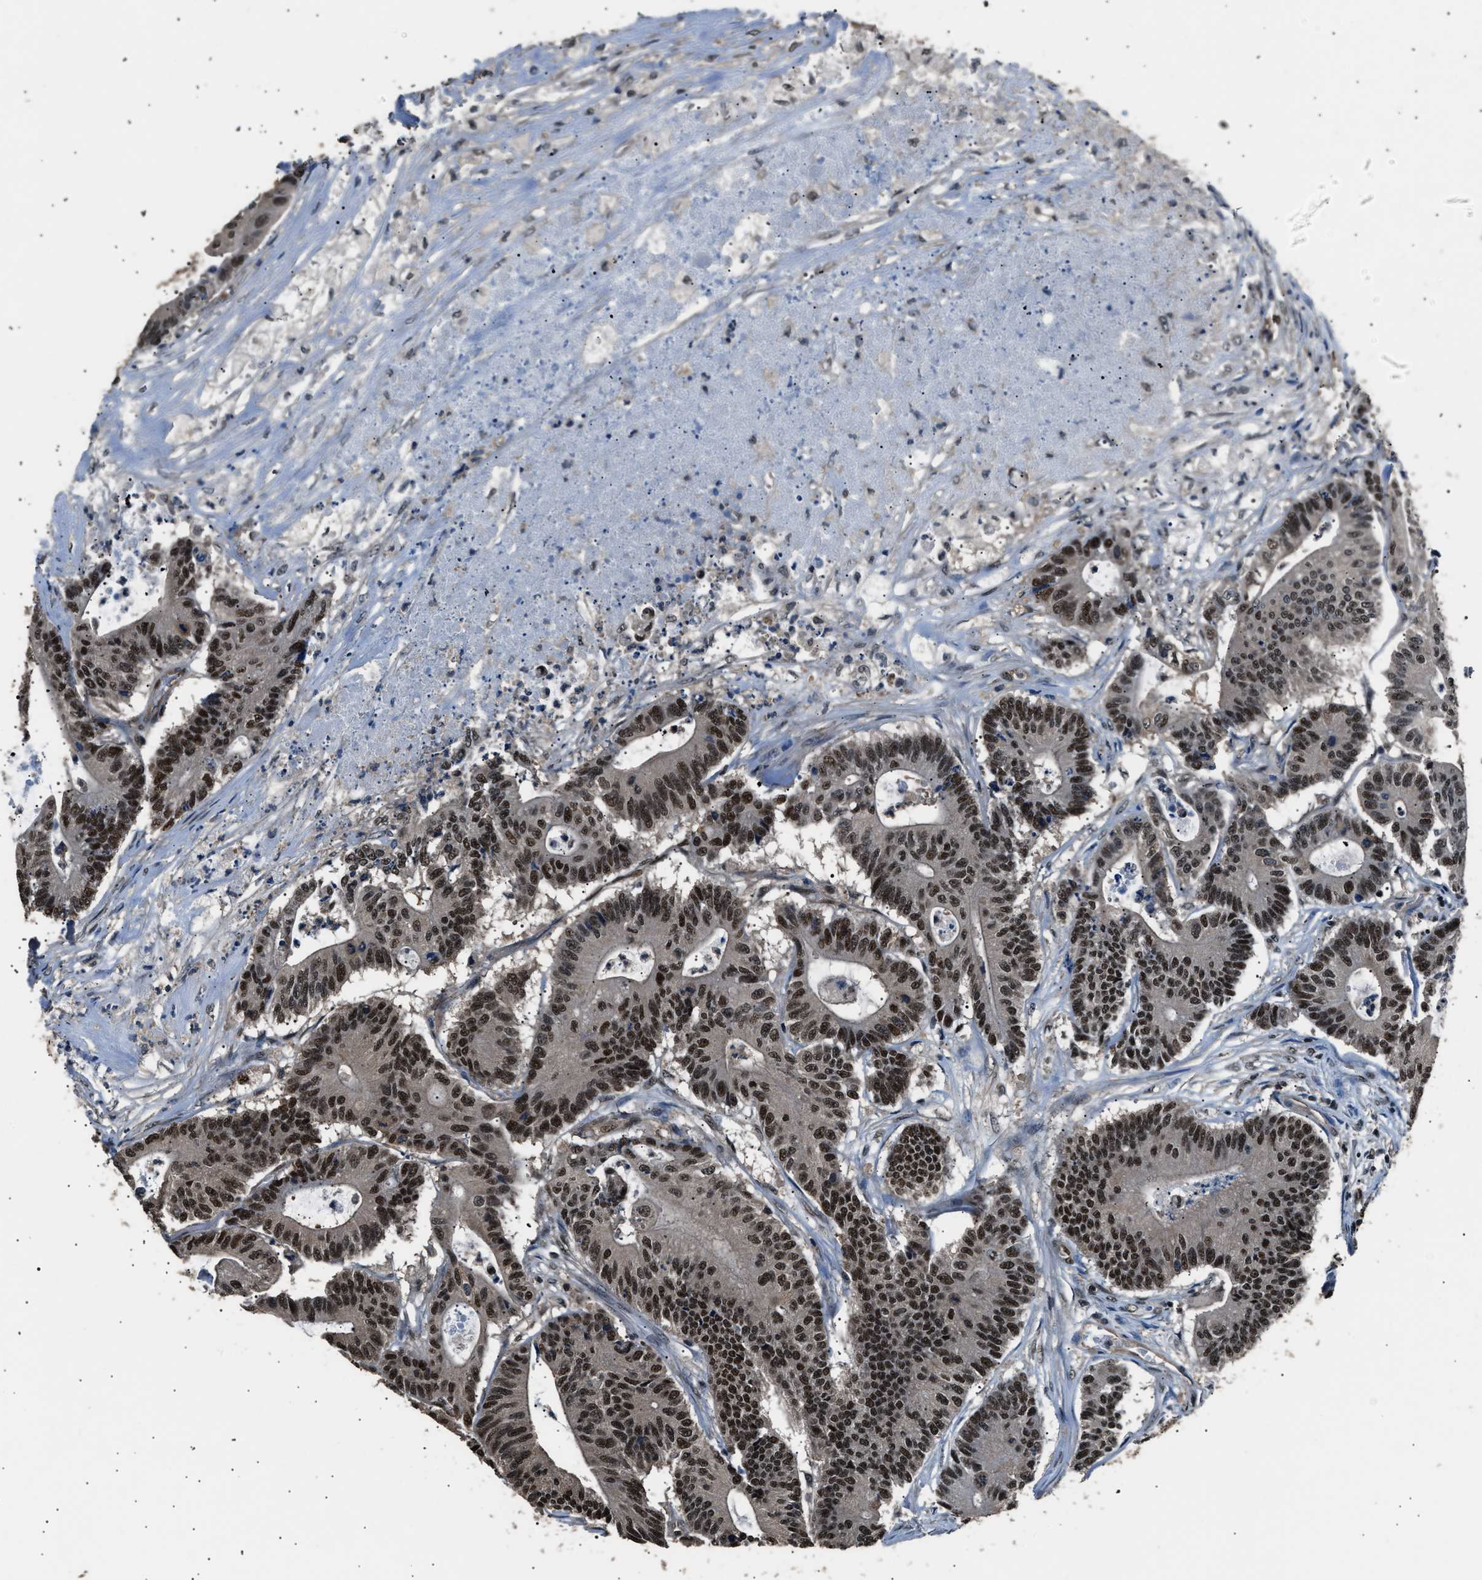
{"staining": {"intensity": "strong", "quantity": ">75%", "location": "nuclear"}, "tissue": "colorectal cancer", "cell_type": "Tumor cells", "image_type": "cancer", "snomed": [{"axis": "morphology", "description": "Adenocarcinoma, NOS"}, {"axis": "topography", "description": "Colon"}], "caption": "Immunohistochemical staining of human colorectal cancer demonstrates strong nuclear protein expression in approximately >75% of tumor cells.", "gene": "DFFA", "patient": {"sex": "female", "age": 84}}